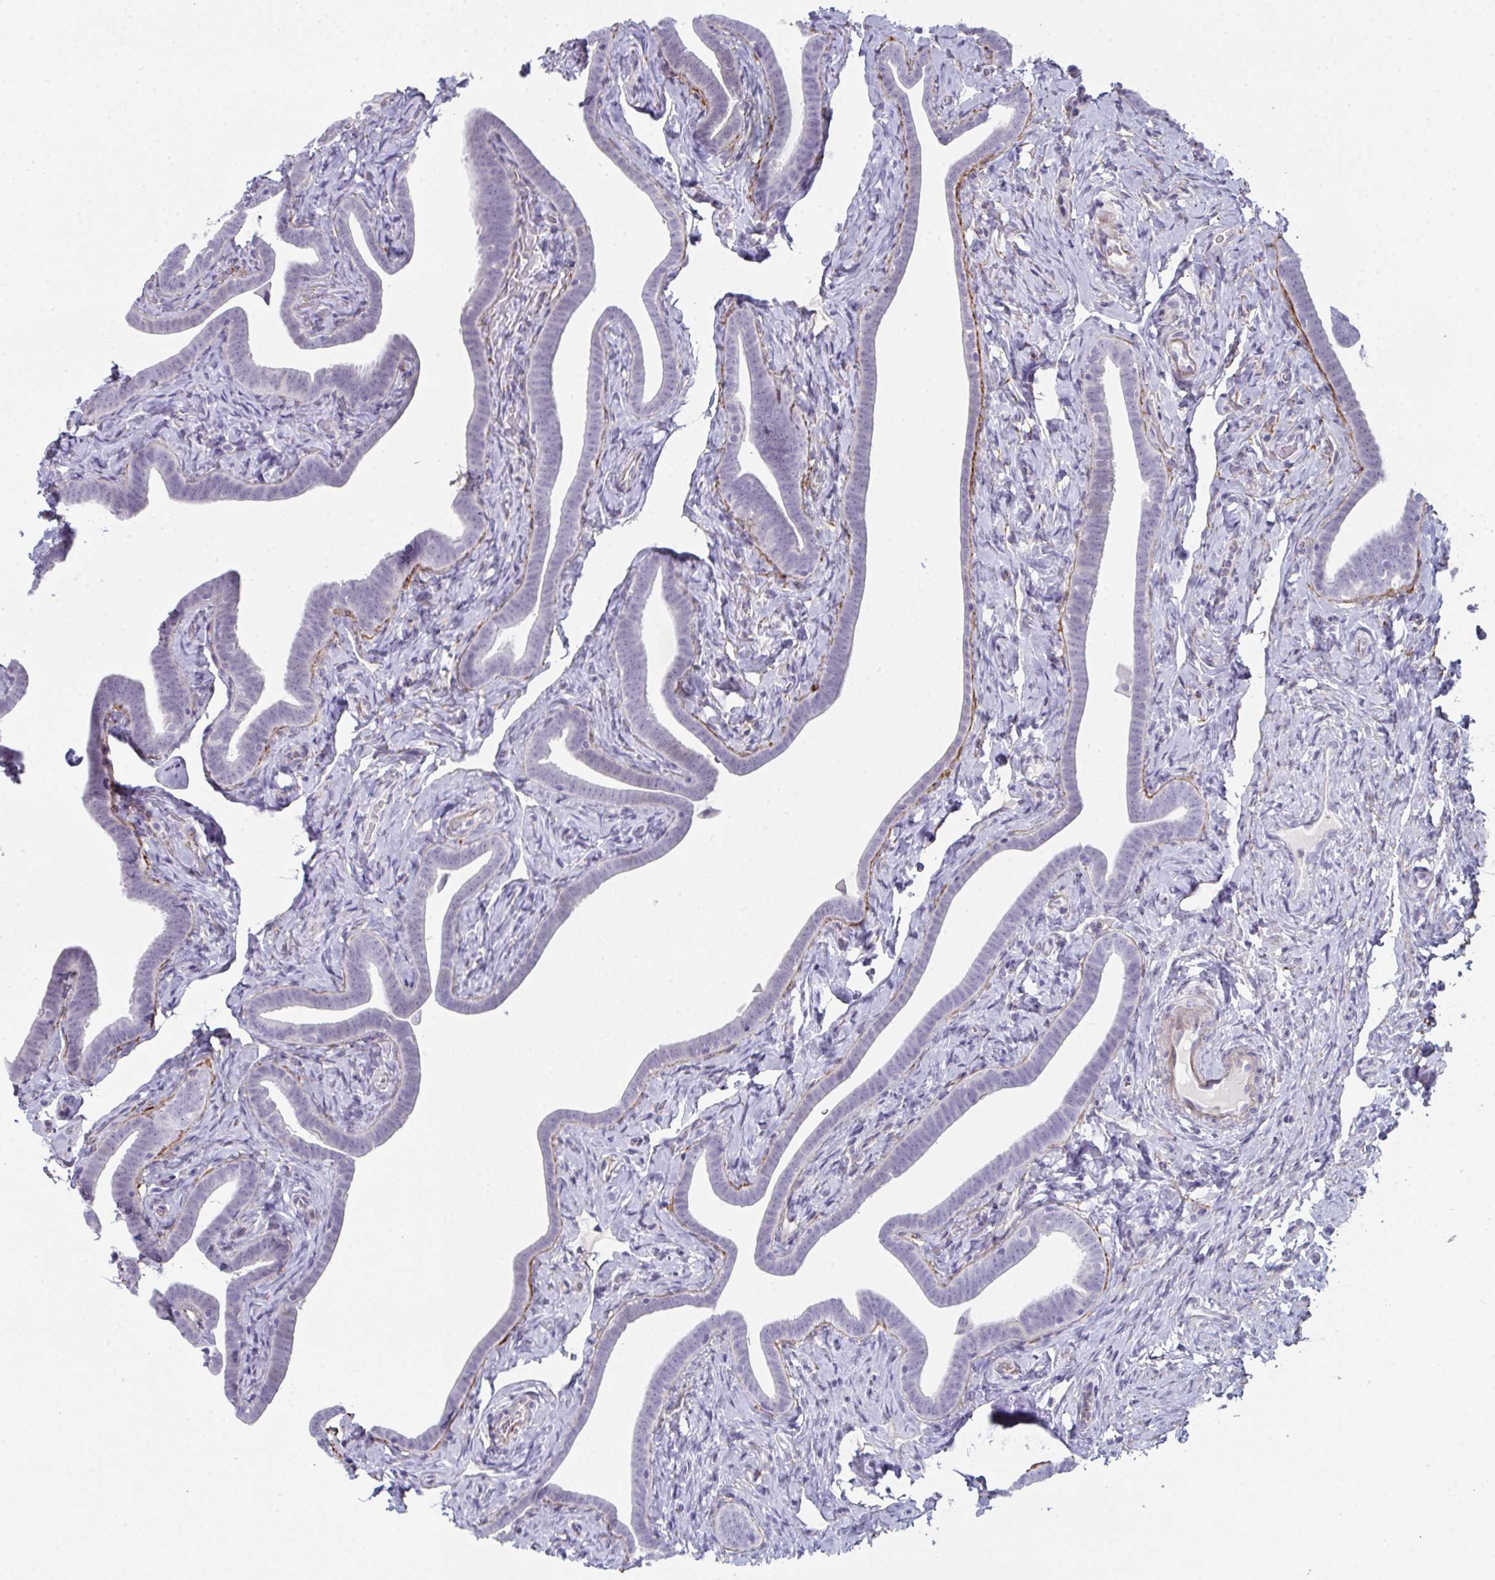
{"staining": {"intensity": "negative", "quantity": "none", "location": "none"}, "tissue": "fallopian tube", "cell_type": "Glandular cells", "image_type": "normal", "snomed": [{"axis": "morphology", "description": "Normal tissue, NOS"}, {"axis": "topography", "description": "Fallopian tube"}], "caption": "IHC micrograph of benign fallopian tube: fallopian tube stained with DAB exhibits no significant protein staining in glandular cells.", "gene": "A1CF", "patient": {"sex": "female", "age": 69}}